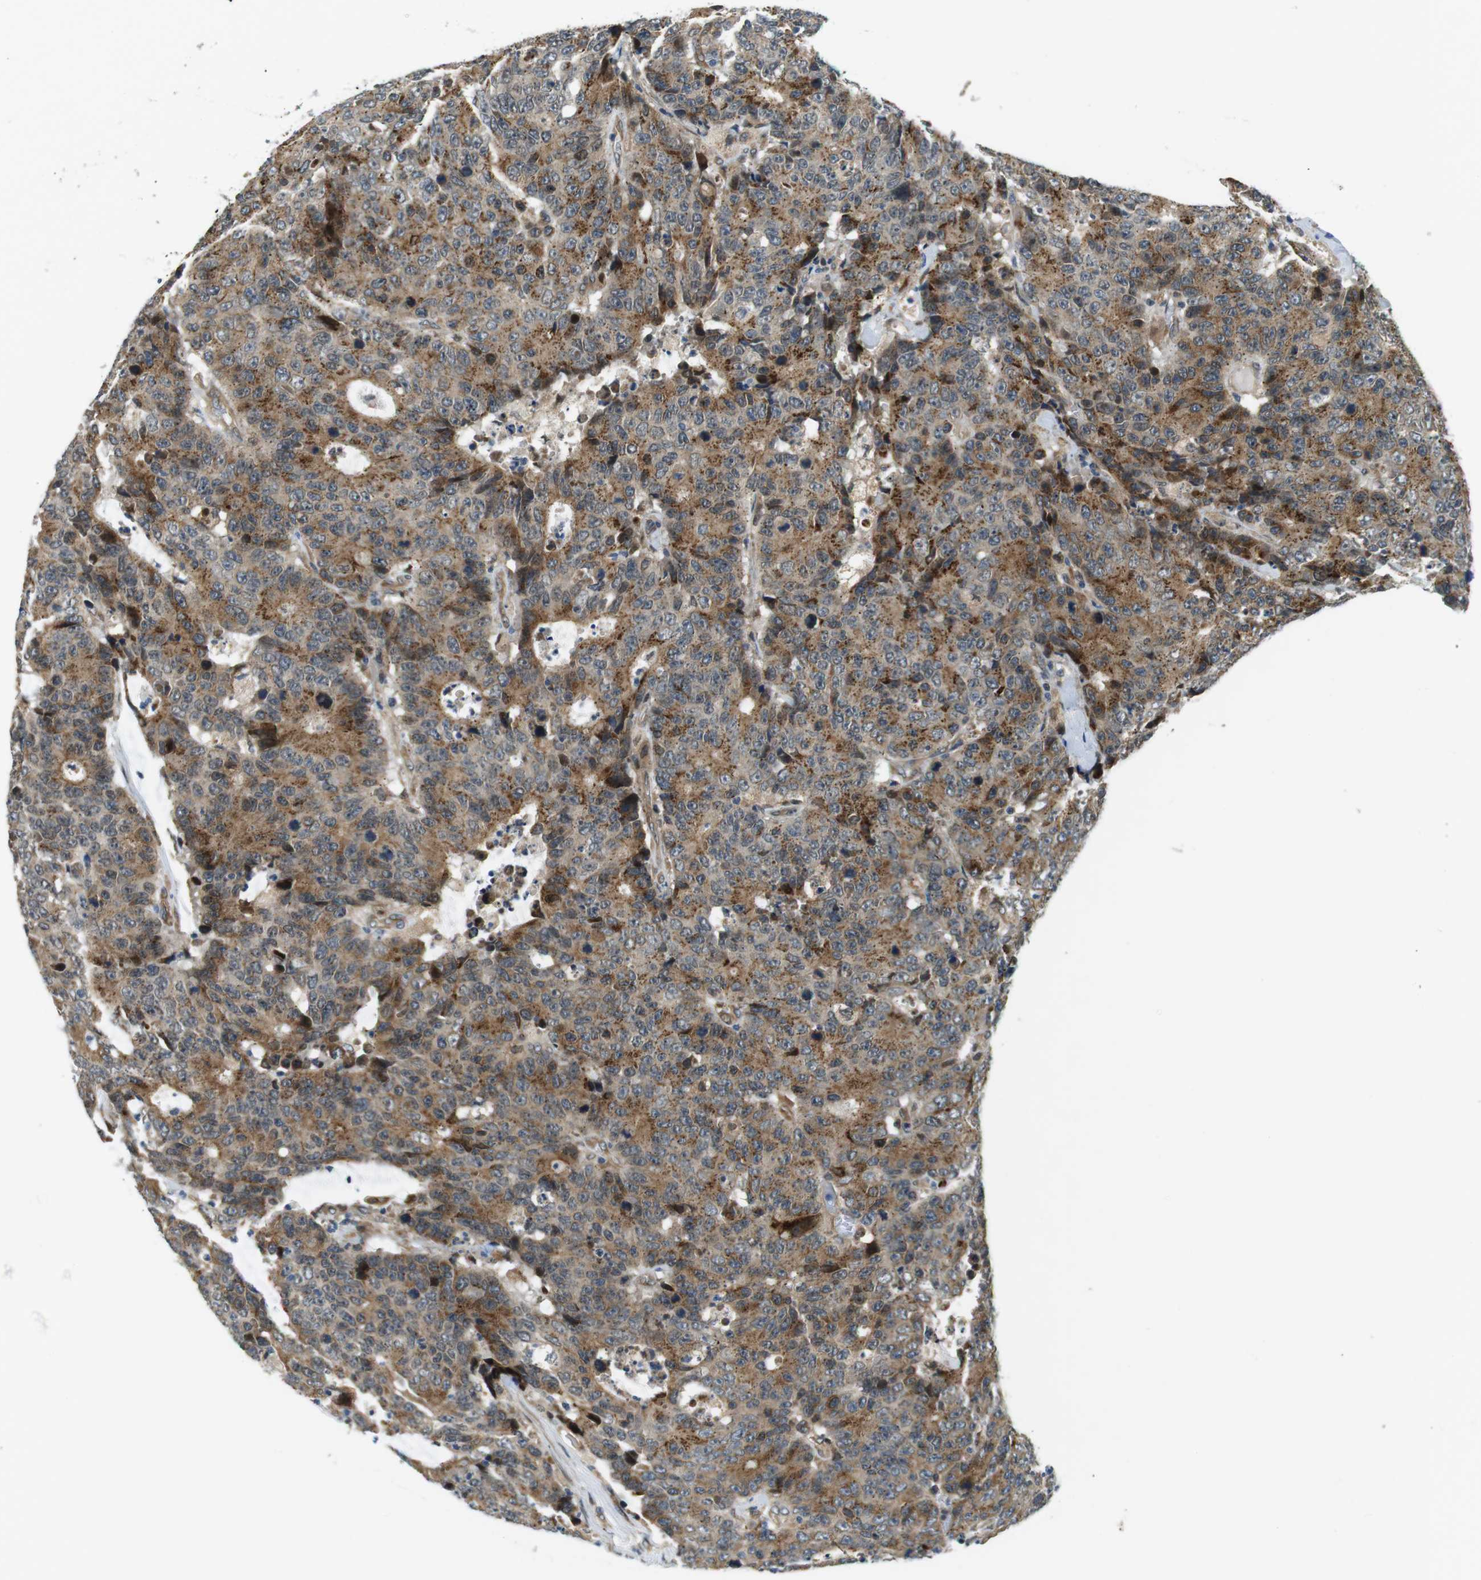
{"staining": {"intensity": "moderate", "quantity": ">75%", "location": "cytoplasmic/membranous"}, "tissue": "colorectal cancer", "cell_type": "Tumor cells", "image_type": "cancer", "snomed": [{"axis": "morphology", "description": "Adenocarcinoma, NOS"}, {"axis": "topography", "description": "Colon"}], "caption": "High-magnification brightfield microscopy of adenocarcinoma (colorectal) stained with DAB (brown) and counterstained with hematoxylin (blue). tumor cells exhibit moderate cytoplasmic/membranous expression is identified in about>75% of cells. (IHC, brightfield microscopy, high magnification).", "gene": "PALD1", "patient": {"sex": "female", "age": 86}}